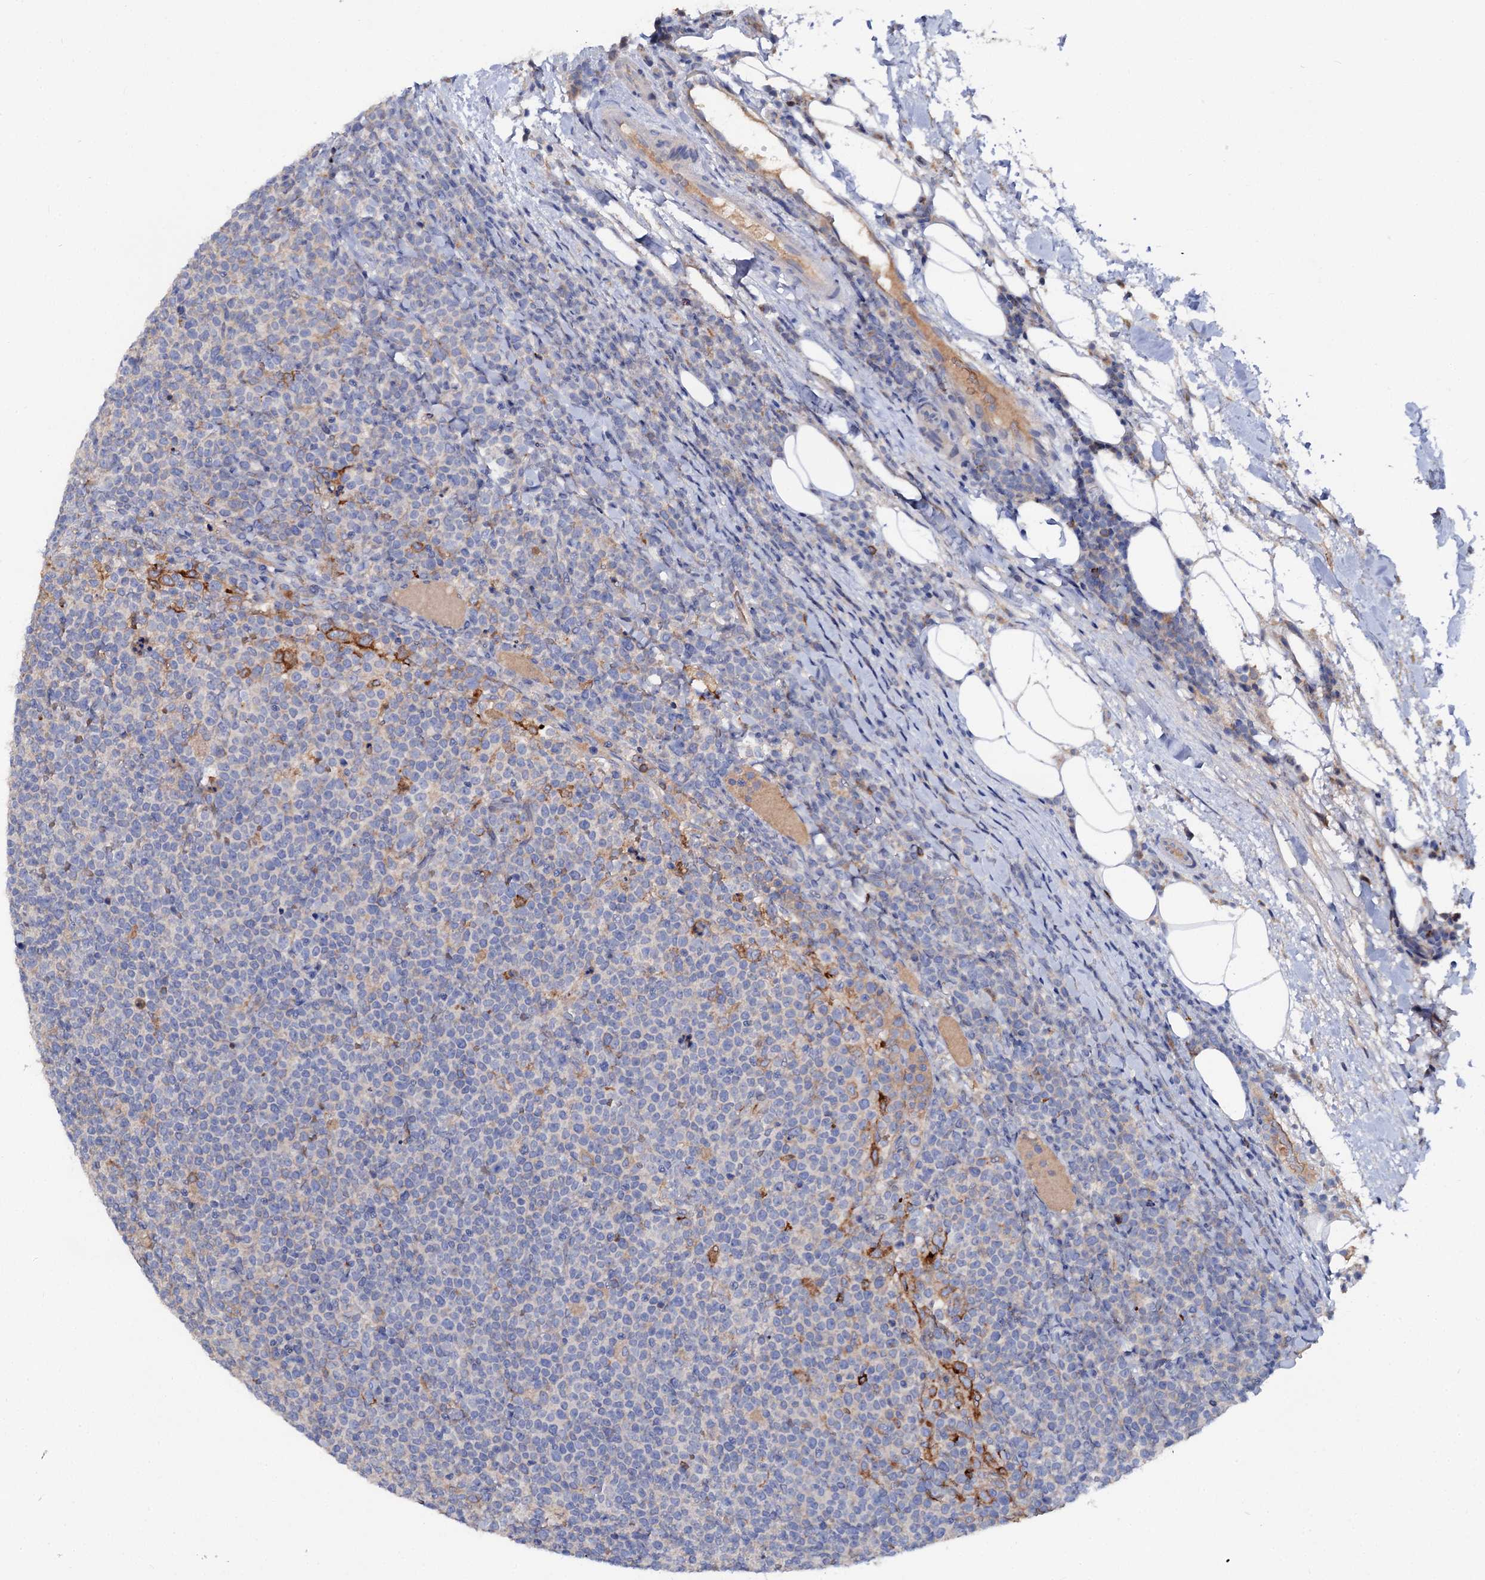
{"staining": {"intensity": "negative", "quantity": "none", "location": "none"}, "tissue": "lymphoma", "cell_type": "Tumor cells", "image_type": "cancer", "snomed": [{"axis": "morphology", "description": "Malignant lymphoma, non-Hodgkin's type, High grade"}, {"axis": "topography", "description": "Lymph node"}], "caption": "This is an immunohistochemistry (IHC) histopathology image of lymphoma. There is no positivity in tumor cells.", "gene": "HVCN1", "patient": {"sex": "male", "age": 61}}